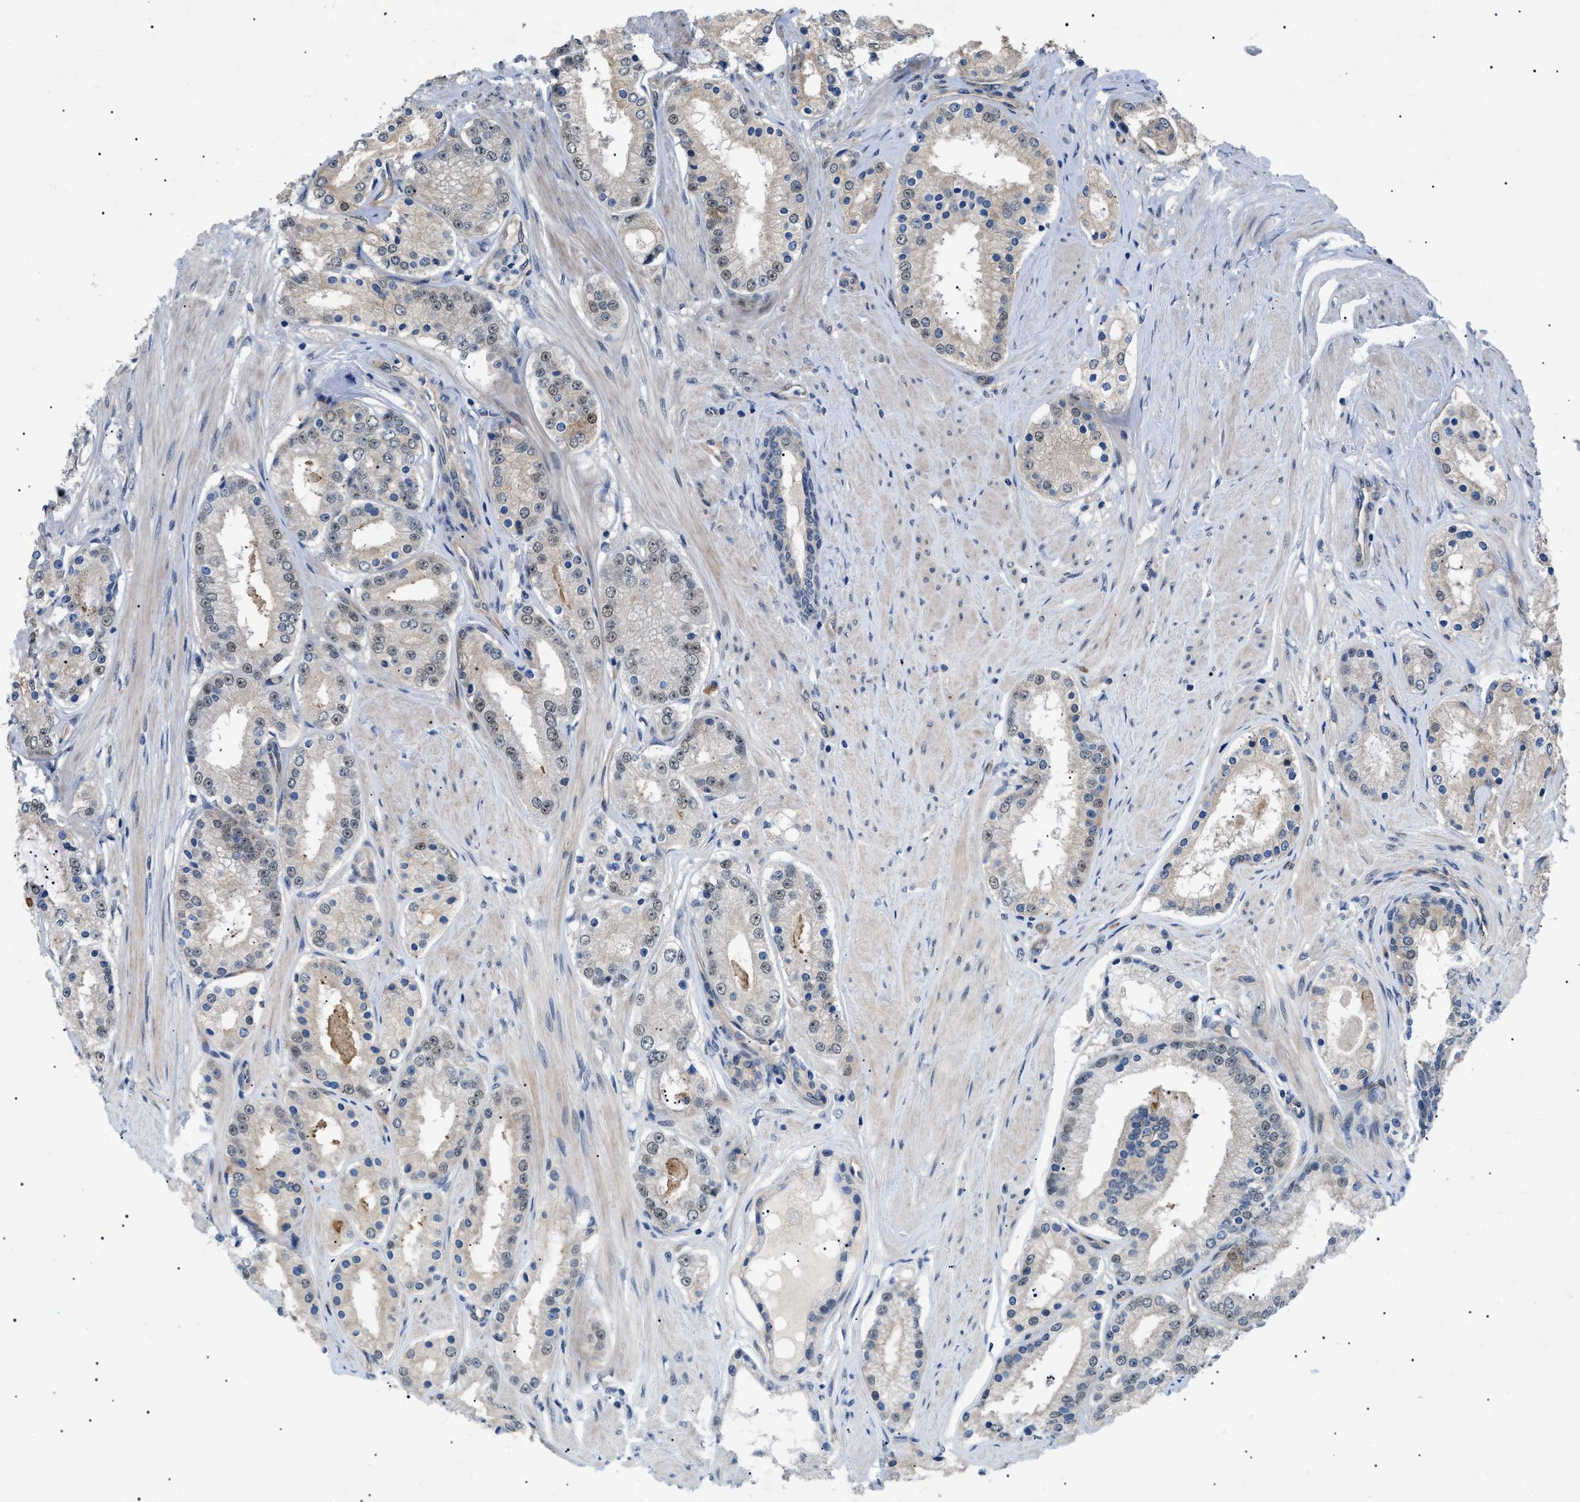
{"staining": {"intensity": "weak", "quantity": "25%-75%", "location": "nuclear"}, "tissue": "prostate cancer", "cell_type": "Tumor cells", "image_type": "cancer", "snomed": [{"axis": "morphology", "description": "Adenocarcinoma, Low grade"}, {"axis": "topography", "description": "Prostate"}], "caption": "Protein staining displays weak nuclear expression in approximately 25%-75% of tumor cells in prostate cancer. The staining is performed using DAB (3,3'-diaminobenzidine) brown chromogen to label protein expression. The nuclei are counter-stained blue using hematoxylin.", "gene": "CRCP", "patient": {"sex": "male", "age": 63}}